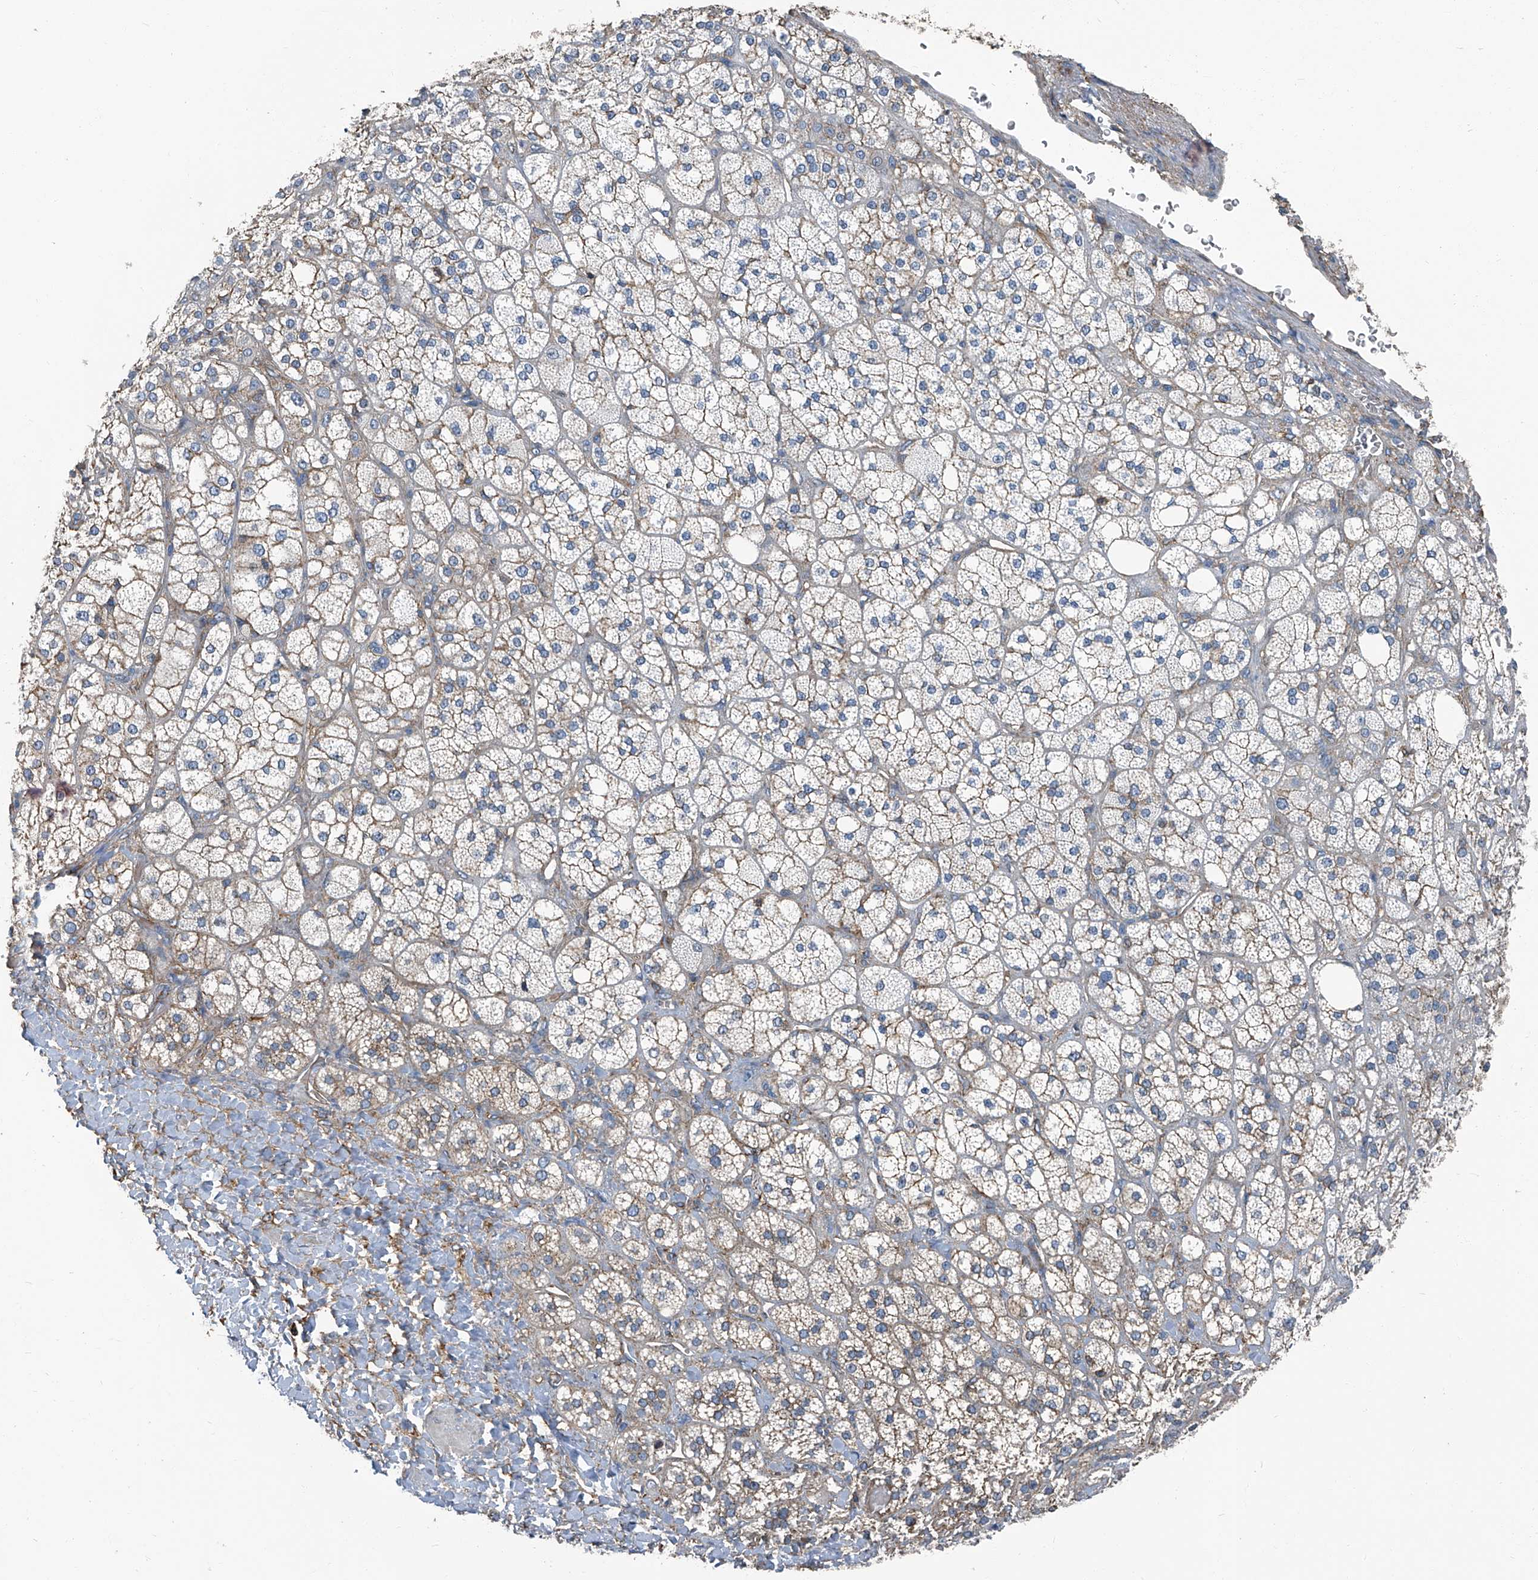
{"staining": {"intensity": "moderate", "quantity": "25%-75%", "location": "cytoplasmic/membranous"}, "tissue": "adrenal gland", "cell_type": "Glandular cells", "image_type": "normal", "snomed": [{"axis": "morphology", "description": "Normal tissue, NOS"}, {"axis": "topography", "description": "Adrenal gland"}], "caption": "This photomicrograph demonstrates immunohistochemistry (IHC) staining of benign adrenal gland, with medium moderate cytoplasmic/membranous expression in about 25%-75% of glandular cells.", "gene": "SEPTIN7", "patient": {"sex": "male", "age": 61}}